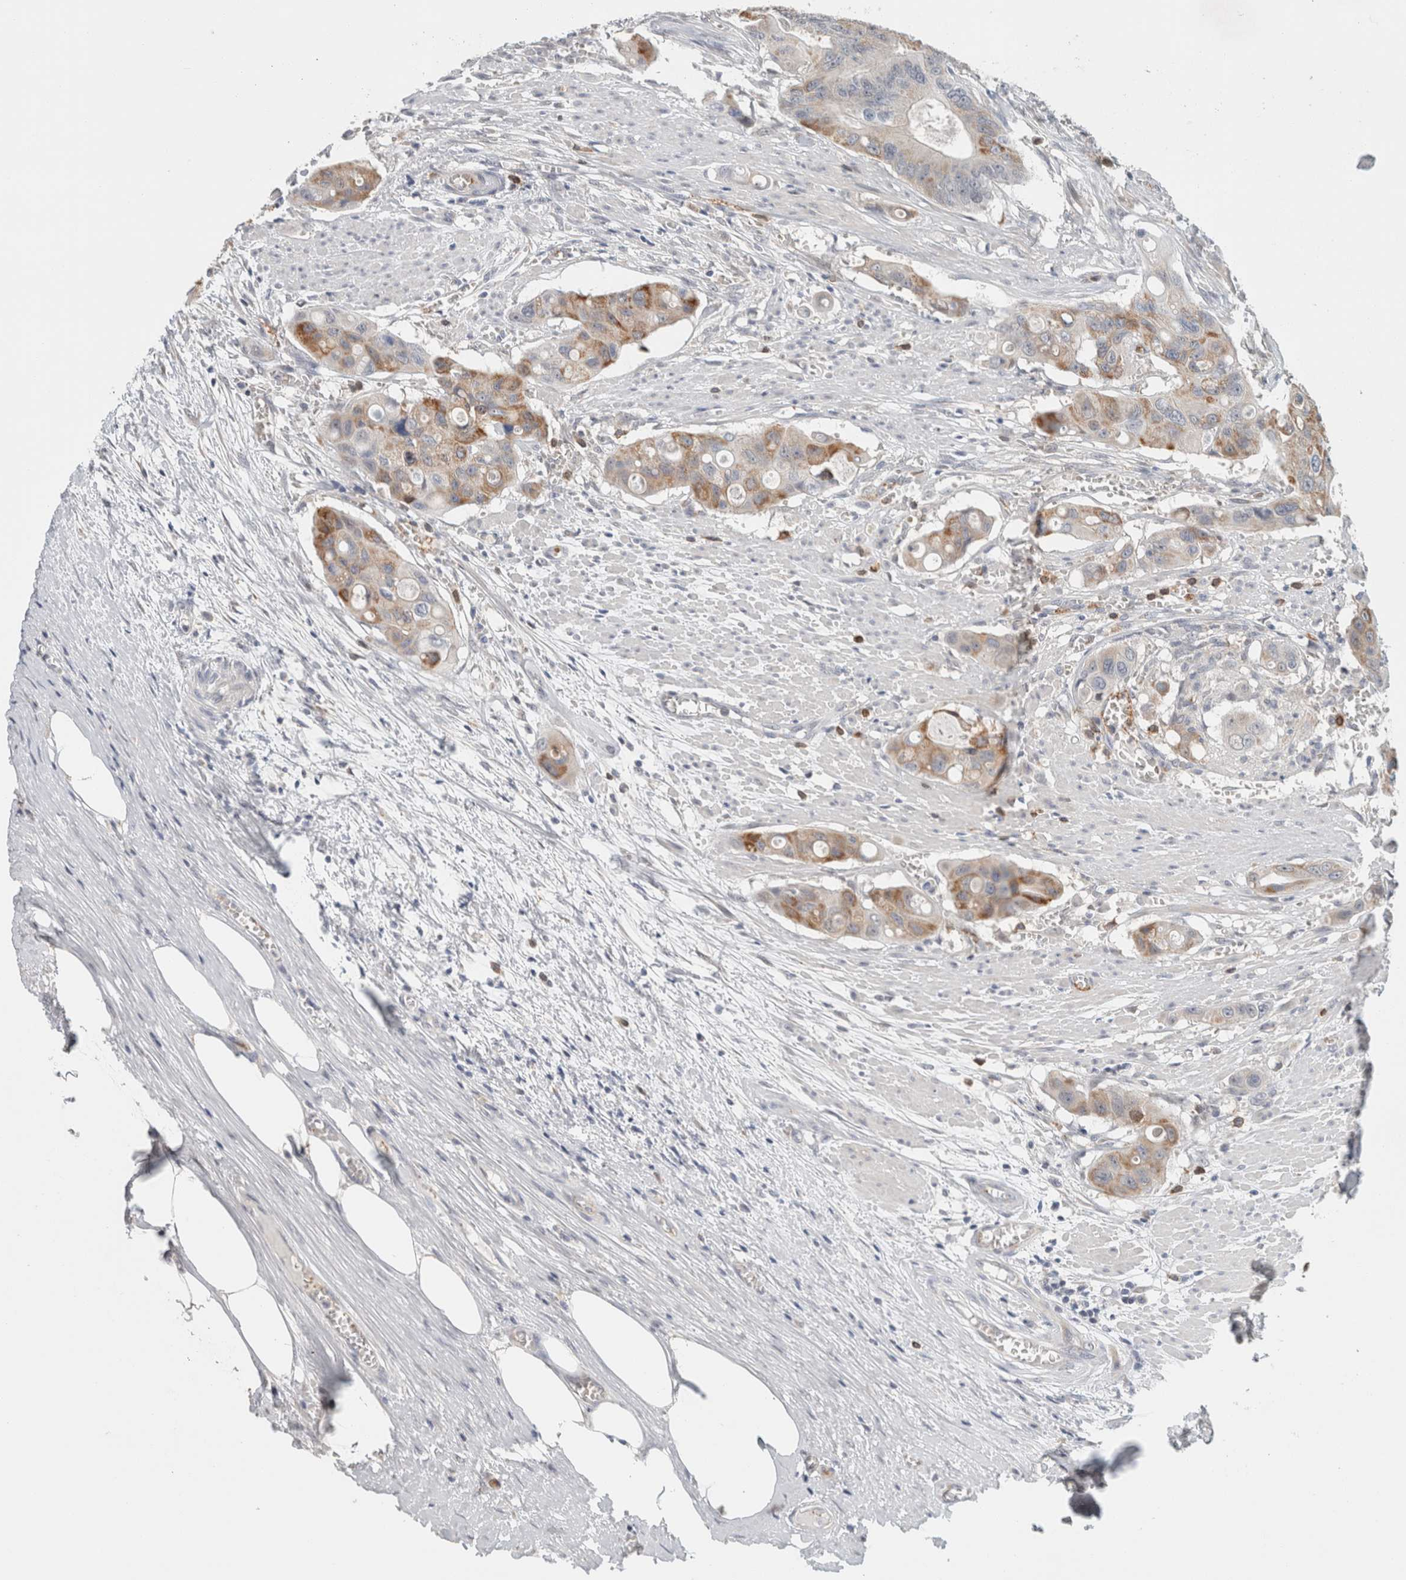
{"staining": {"intensity": "moderate", "quantity": "<25%", "location": "cytoplasmic/membranous"}, "tissue": "colorectal cancer", "cell_type": "Tumor cells", "image_type": "cancer", "snomed": [{"axis": "morphology", "description": "Adenocarcinoma, NOS"}, {"axis": "topography", "description": "Colon"}], "caption": "DAB (3,3'-diaminobenzidine) immunohistochemical staining of human adenocarcinoma (colorectal) exhibits moderate cytoplasmic/membranous protein expression in about <25% of tumor cells.", "gene": "CRAT", "patient": {"sex": "female", "age": 57}}